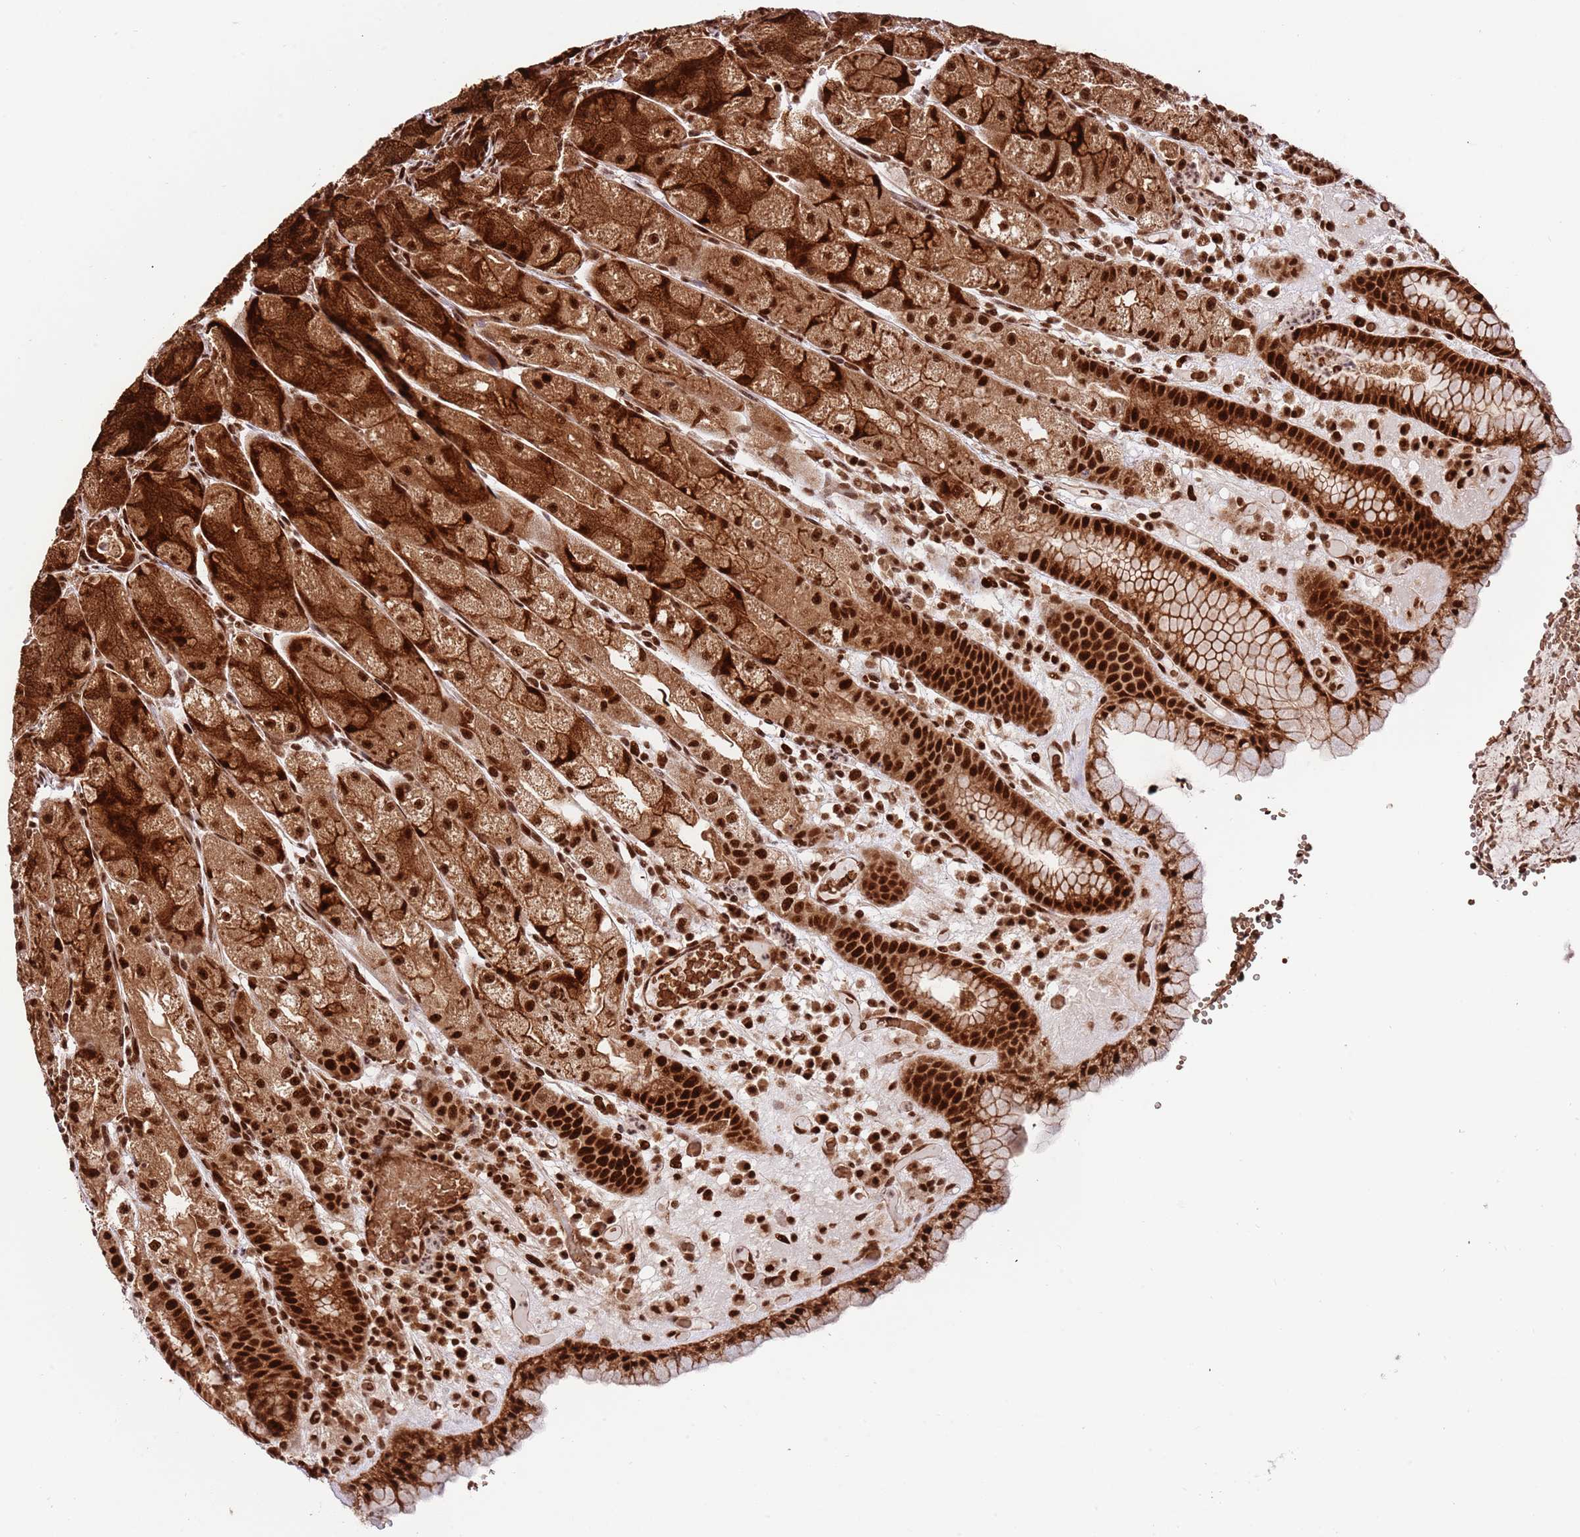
{"staining": {"intensity": "strong", "quantity": ">75%", "location": "cytoplasmic/membranous,nuclear"}, "tissue": "stomach", "cell_type": "Glandular cells", "image_type": "normal", "snomed": [{"axis": "morphology", "description": "Normal tissue, NOS"}, {"axis": "topography", "description": "Stomach, upper"}], "caption": "Protein analysis of unremarkable stomach shows strong cytoplasmic/membranous,nuclear staining in approximately >75% of glandular cells. Using DAB (3,3'-diaminobenzidine) (brown) and hematoxylin (blue) stains, captured at high magnification using brightfield microscopy.", "gene": "RIF1", "patient": {"sex": "male", "age": 52}}